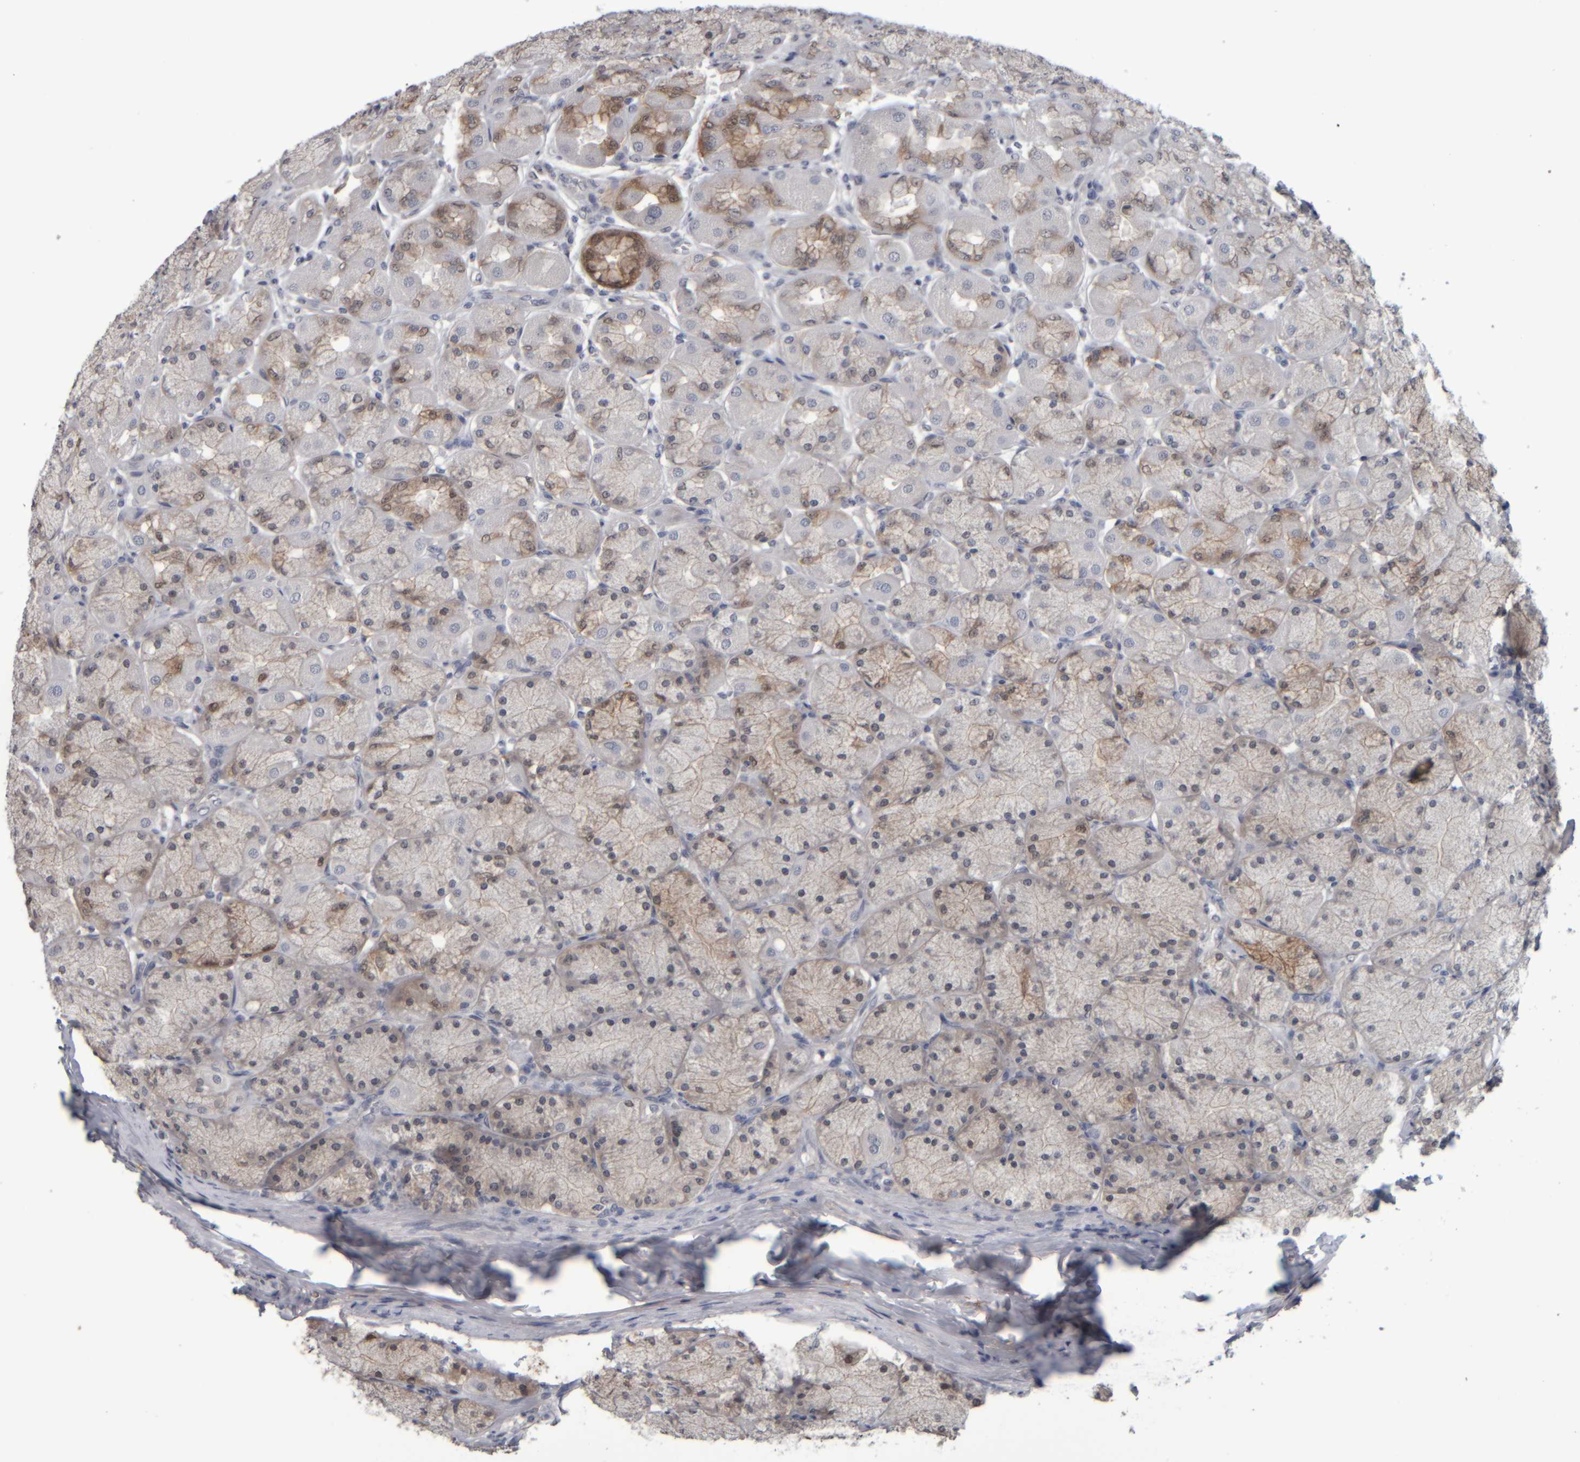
{"staining": {"intensity": "moderate", "quantity": "25%-75%", "location": "cytoplasmic/membranous"}, "tissue": "stomach", "cell_type": "Glandular cells", "image_type": "normal", "snomed": [{"axis": "morphology", "description": "Normal tissue, NOS"}, {"axis": "topography", "description": "Stomach, upper"}], "caption": "This histopathology image displays IHC staining of unremarkable stomach, with medium moderate cytoplasmic/membranous expression in approximately 25%-75% of glandular cells.", "gene": "COL14A1", "patient": {"sex": "female", "age": 56}}